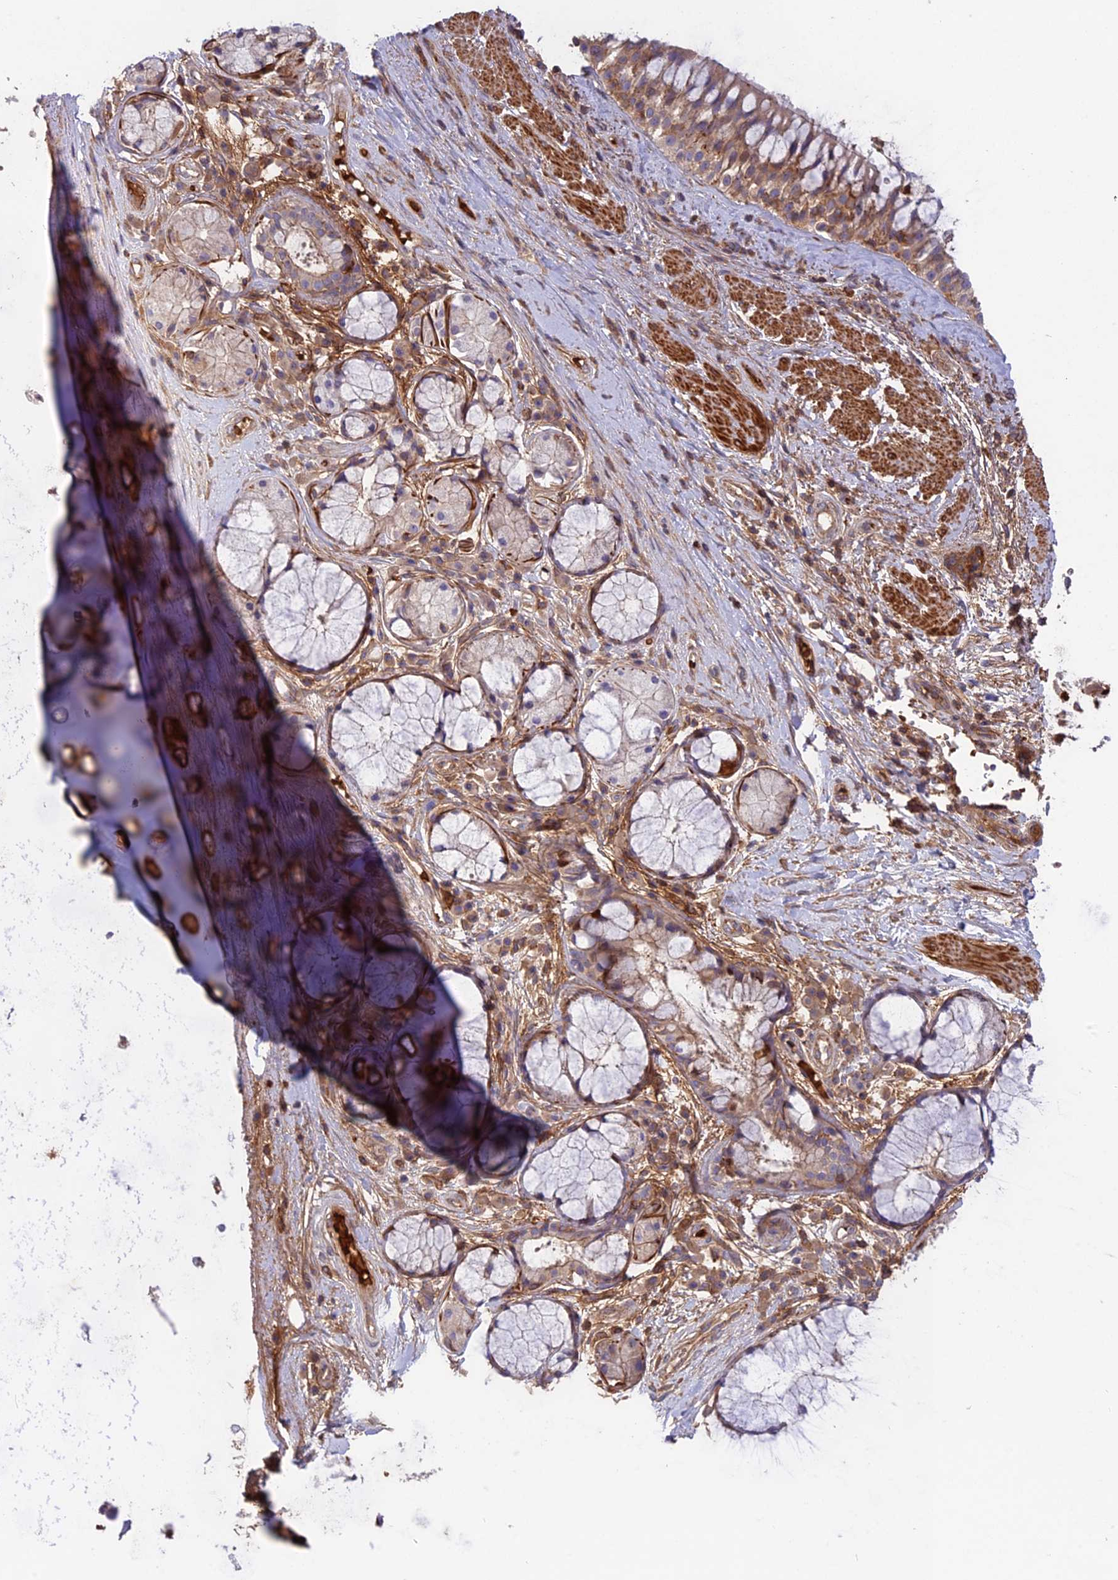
{"staining": {"intensity": "weak", "quantity": "25%-75%", "location": "cytoplasmic/membranous"}, "tissue": "adipose tissue", "cell_type": "Adipocytes", "image_type": "normal", "snomed": [{"axis": "morphology", "description": "Normal tissue, NOS"}, {"axis": "morphology", "description": "Squamous cell carcinoma, NOS"}, {"axis": "topography", "description": "Bronchus"}, {"axis": "topography", "description": "Lung"}], "caption": "A photomicrograph showing weak cytoplasmic/membranous expression in about 25%-75% of adipocytes in normal adipose tissue, as visualized by brown immunohistochemical staining.", "gene": "CPNE7", "patient": {"sex": "male", "age": 64}}